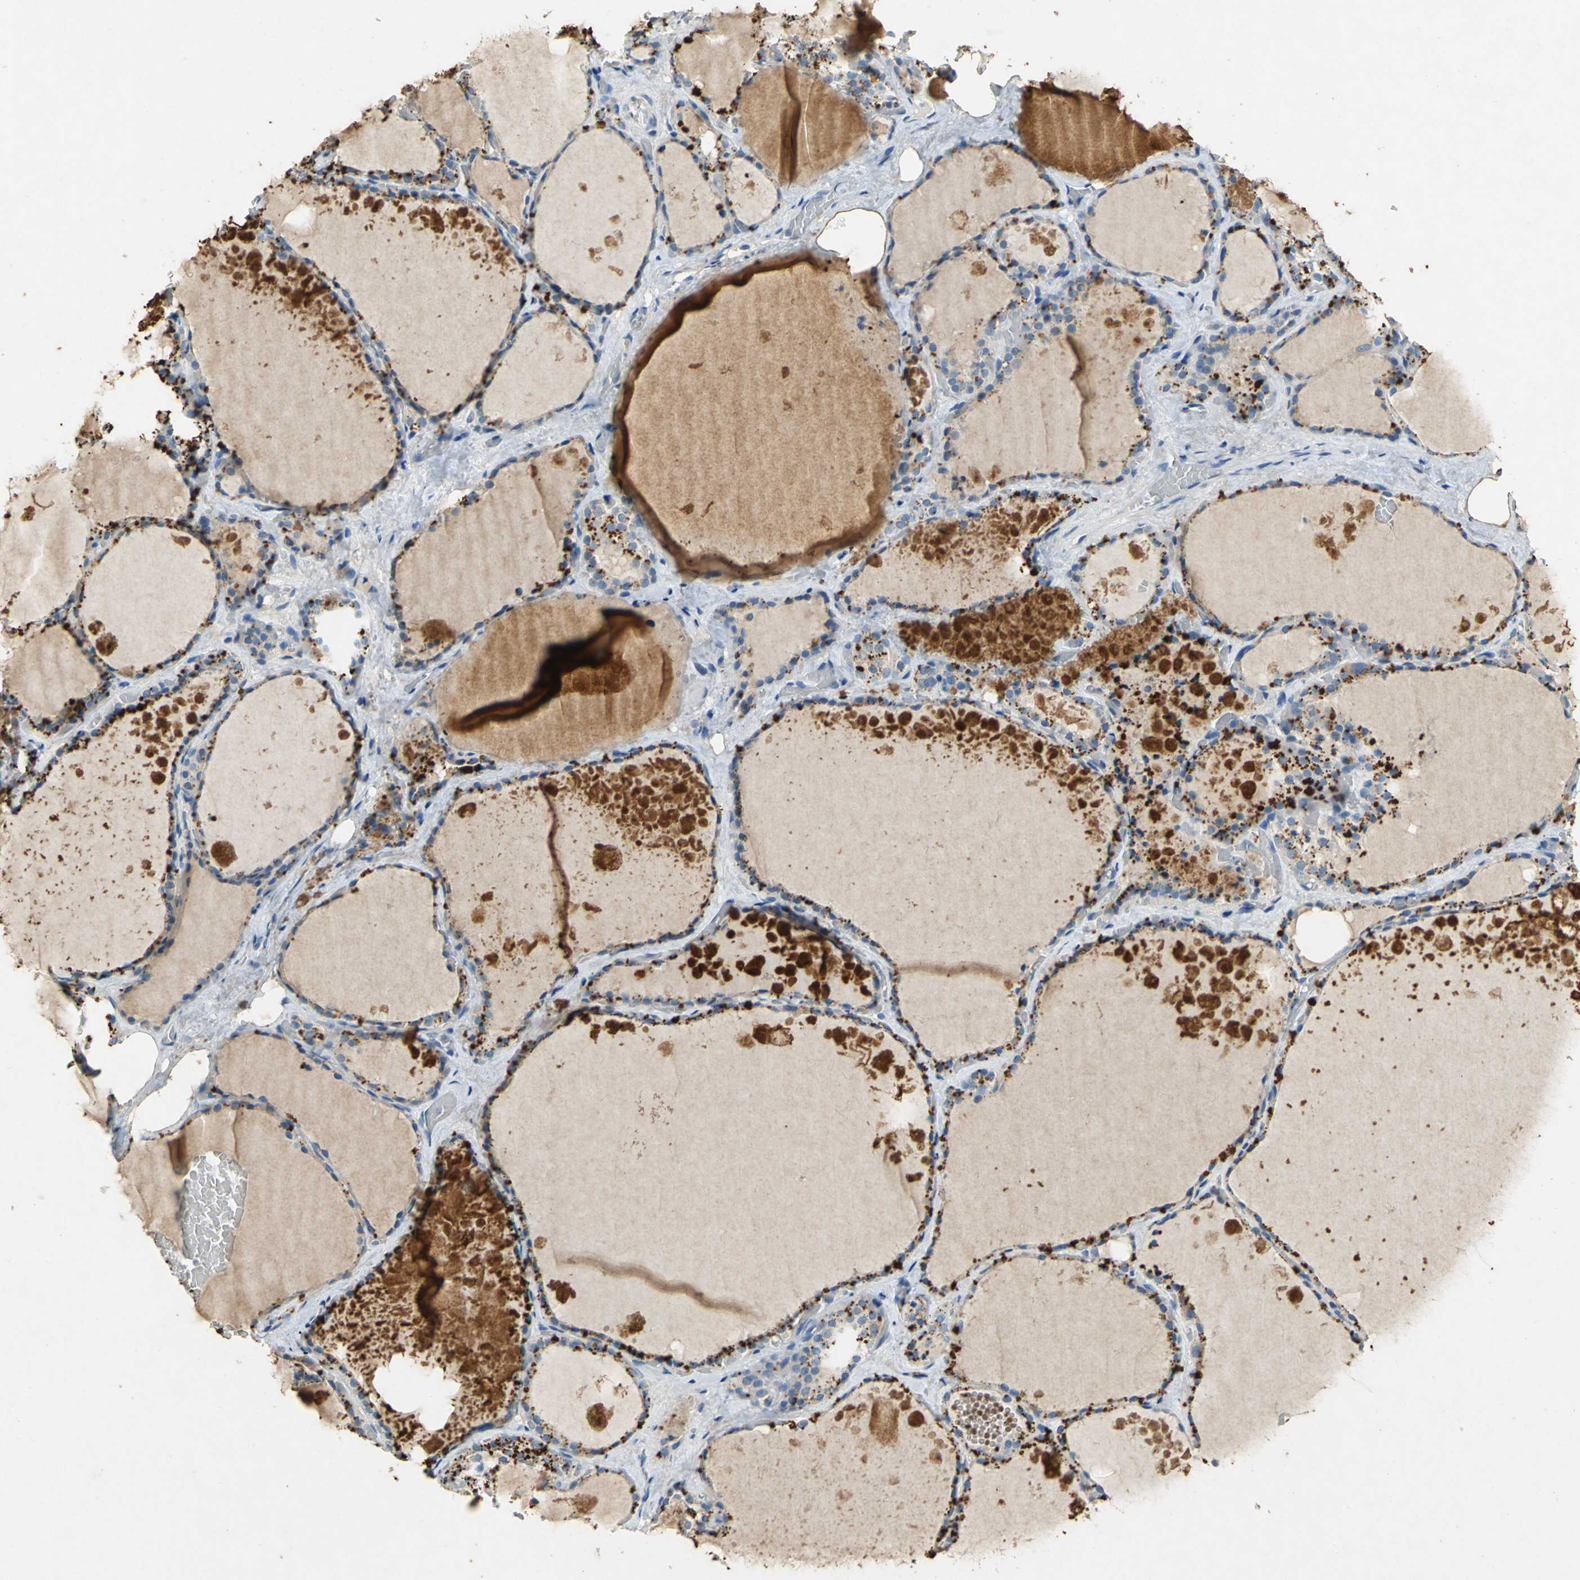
{"staining": {"intensity": "moderate", "quantity": ">75%", "location": "cytoplasmic/membranous"}, "tissue": "thyroid gland", "cell_type": "Glandular cells", "image_type": "normal", "snomed": [{"axis": "morphology", "description": "Normal tissue, NOS"}, {"axis": "topography", "description": "Thyroid gland"}], "caption": "High-power microscopy captured an immunohistochemistry (IHC) photomicrograph of unremarkable thyroid gland, revealing moderate cytoplasmic/membranous expression in about >75% of glandular cells.", "gene": "ADAMTS5", "patient": {"sex": "male", "age": 61}}